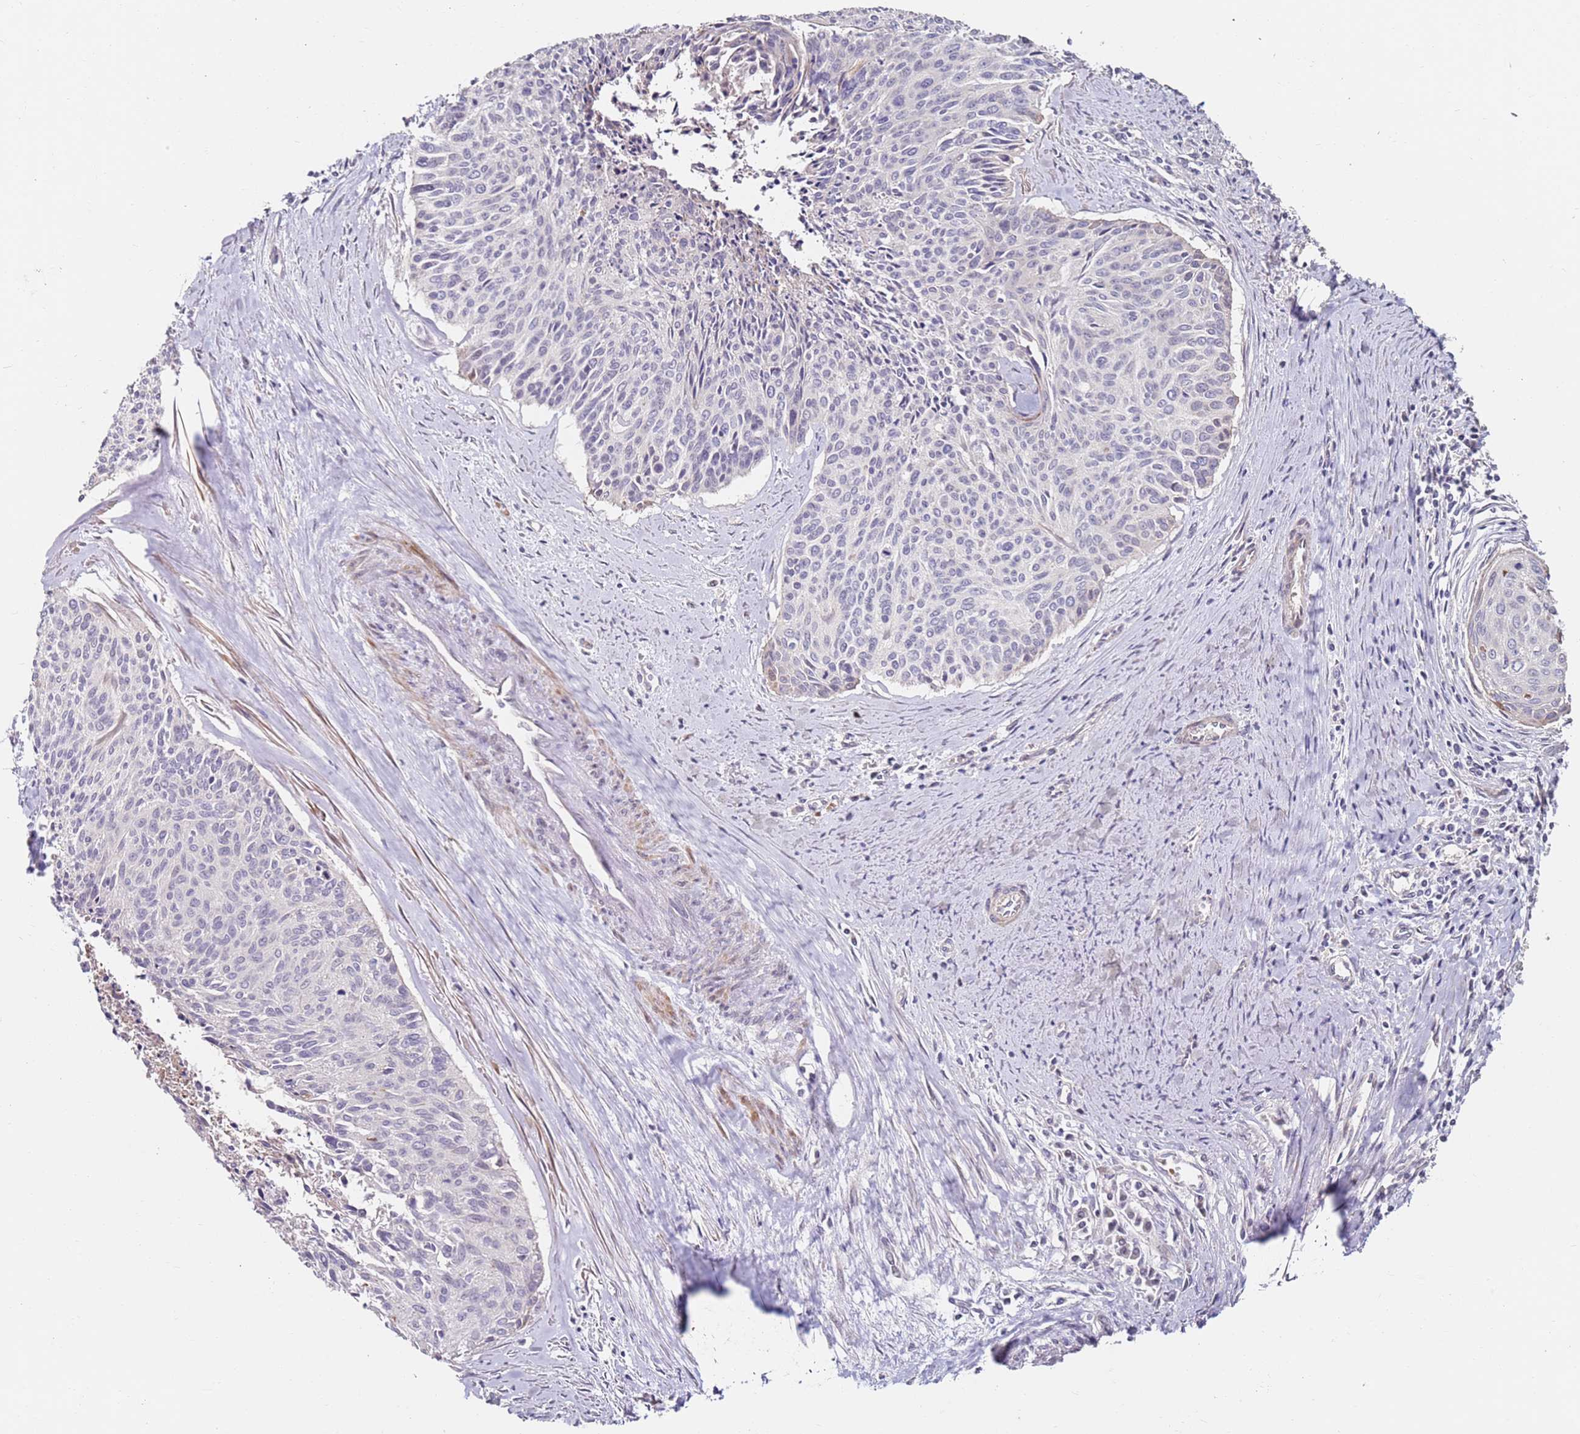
{"staining": {"intensity": "negative", "quantity": "none", "location": "none"}, "tissue": "cervical cancer", "cell_type": "Tumor cells", "image_type": "cancer", "snomed": [{"axis": "morphology", "description": "Squamous cell carcinoma, NOS"}, {"axis": "topography", "description": "Cervix"}], "caption": "This is an immunohistochemistry photomicrograph of human squamous cell carcinoma (cervical). There is no staining in tumor cells.", "gene": "RARS2", "patient": {"sex": "female", "age": 55}}